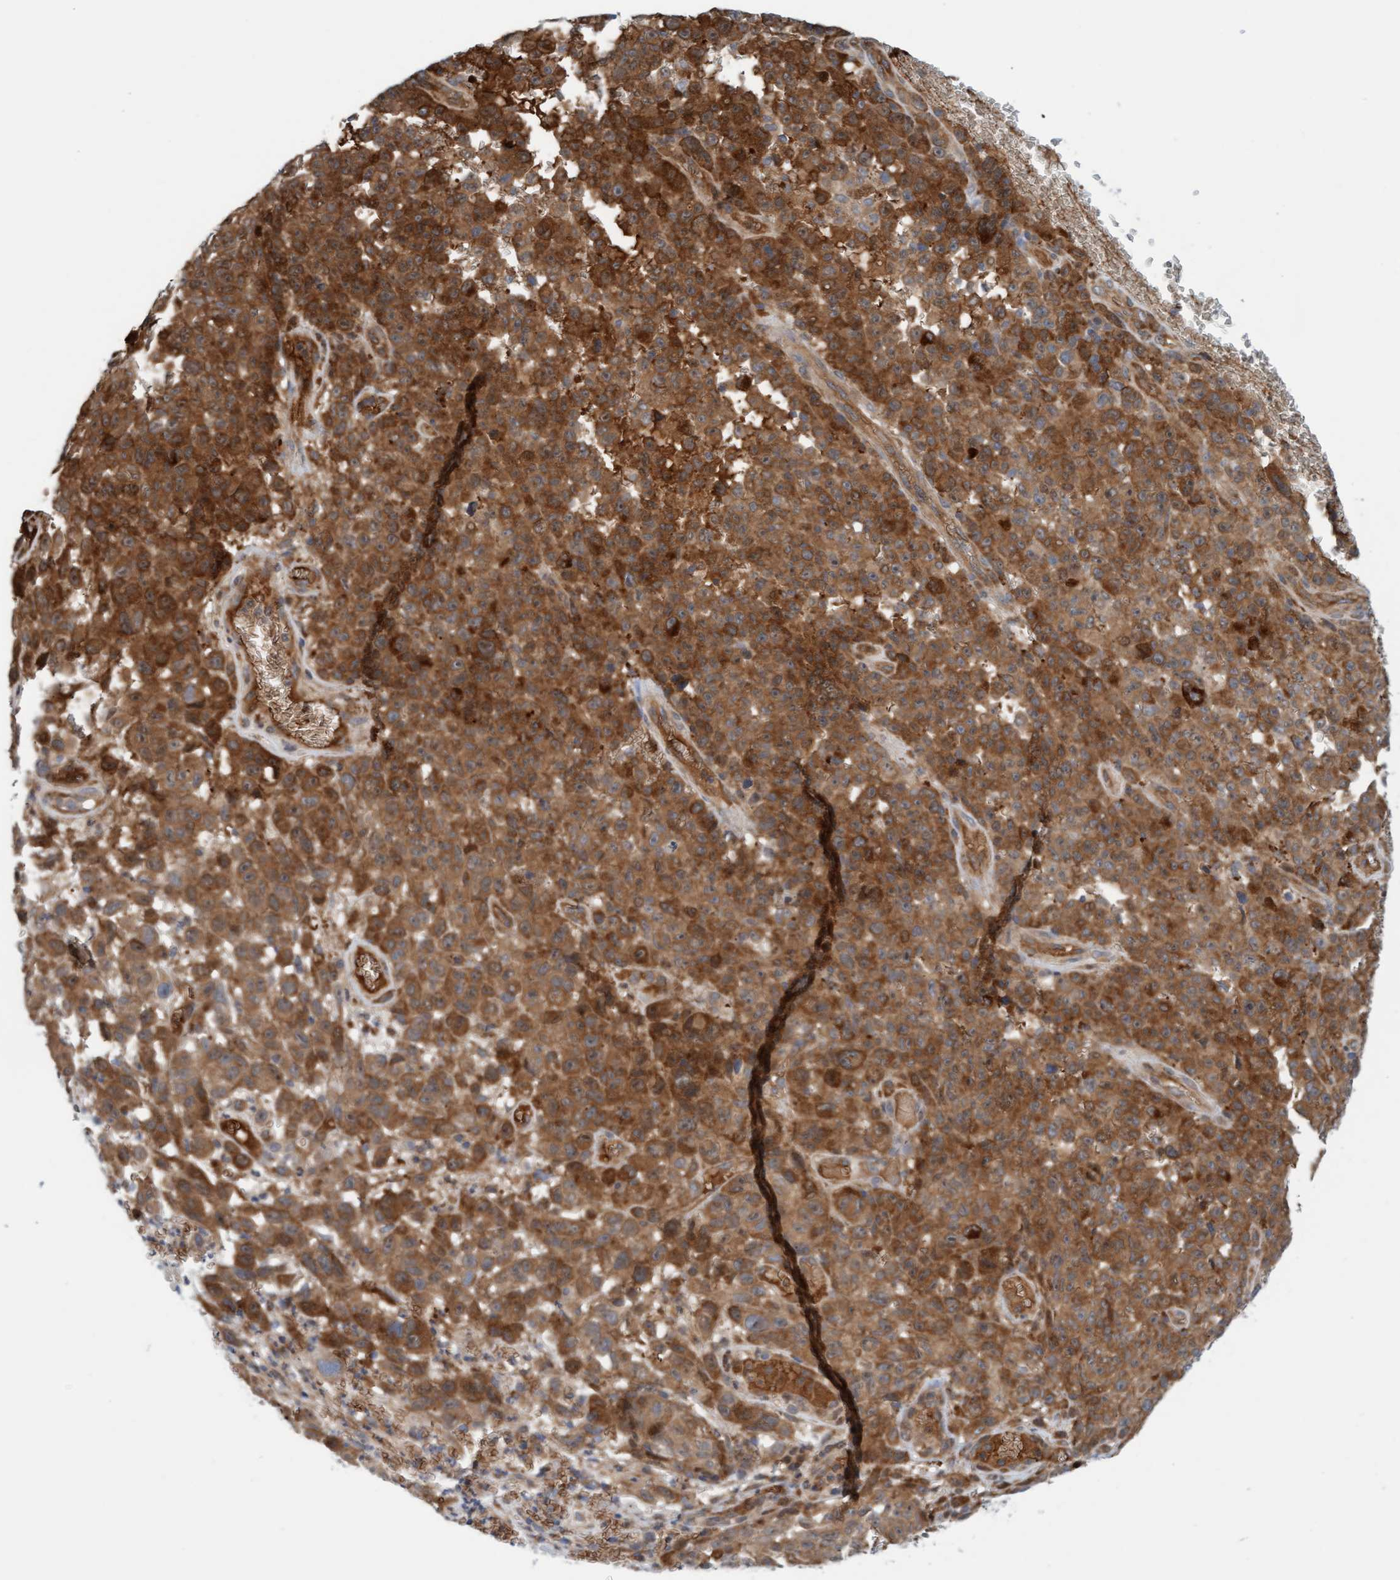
{"staining": {"intensity": "strong", "quantity": ">75%", "location": "cytoplasmic/membranous"}, "tissue": "melanoma", "cell_type": "Tumor cells", "image_type": "cancer", "snomed": [{"axis": "morphology", "description": "Malignant melanoma, NOS"}, {"axis": "topography", "description": "Skin"}], "caption": "The photomicrograph displays staining of malignant melanoma, revealing strong cytoplasmic/membranous protein expression (brown color) within tumor cells.", "gene": "EIF4EBP1", "patient": {"sex": "female", "age": 82}}